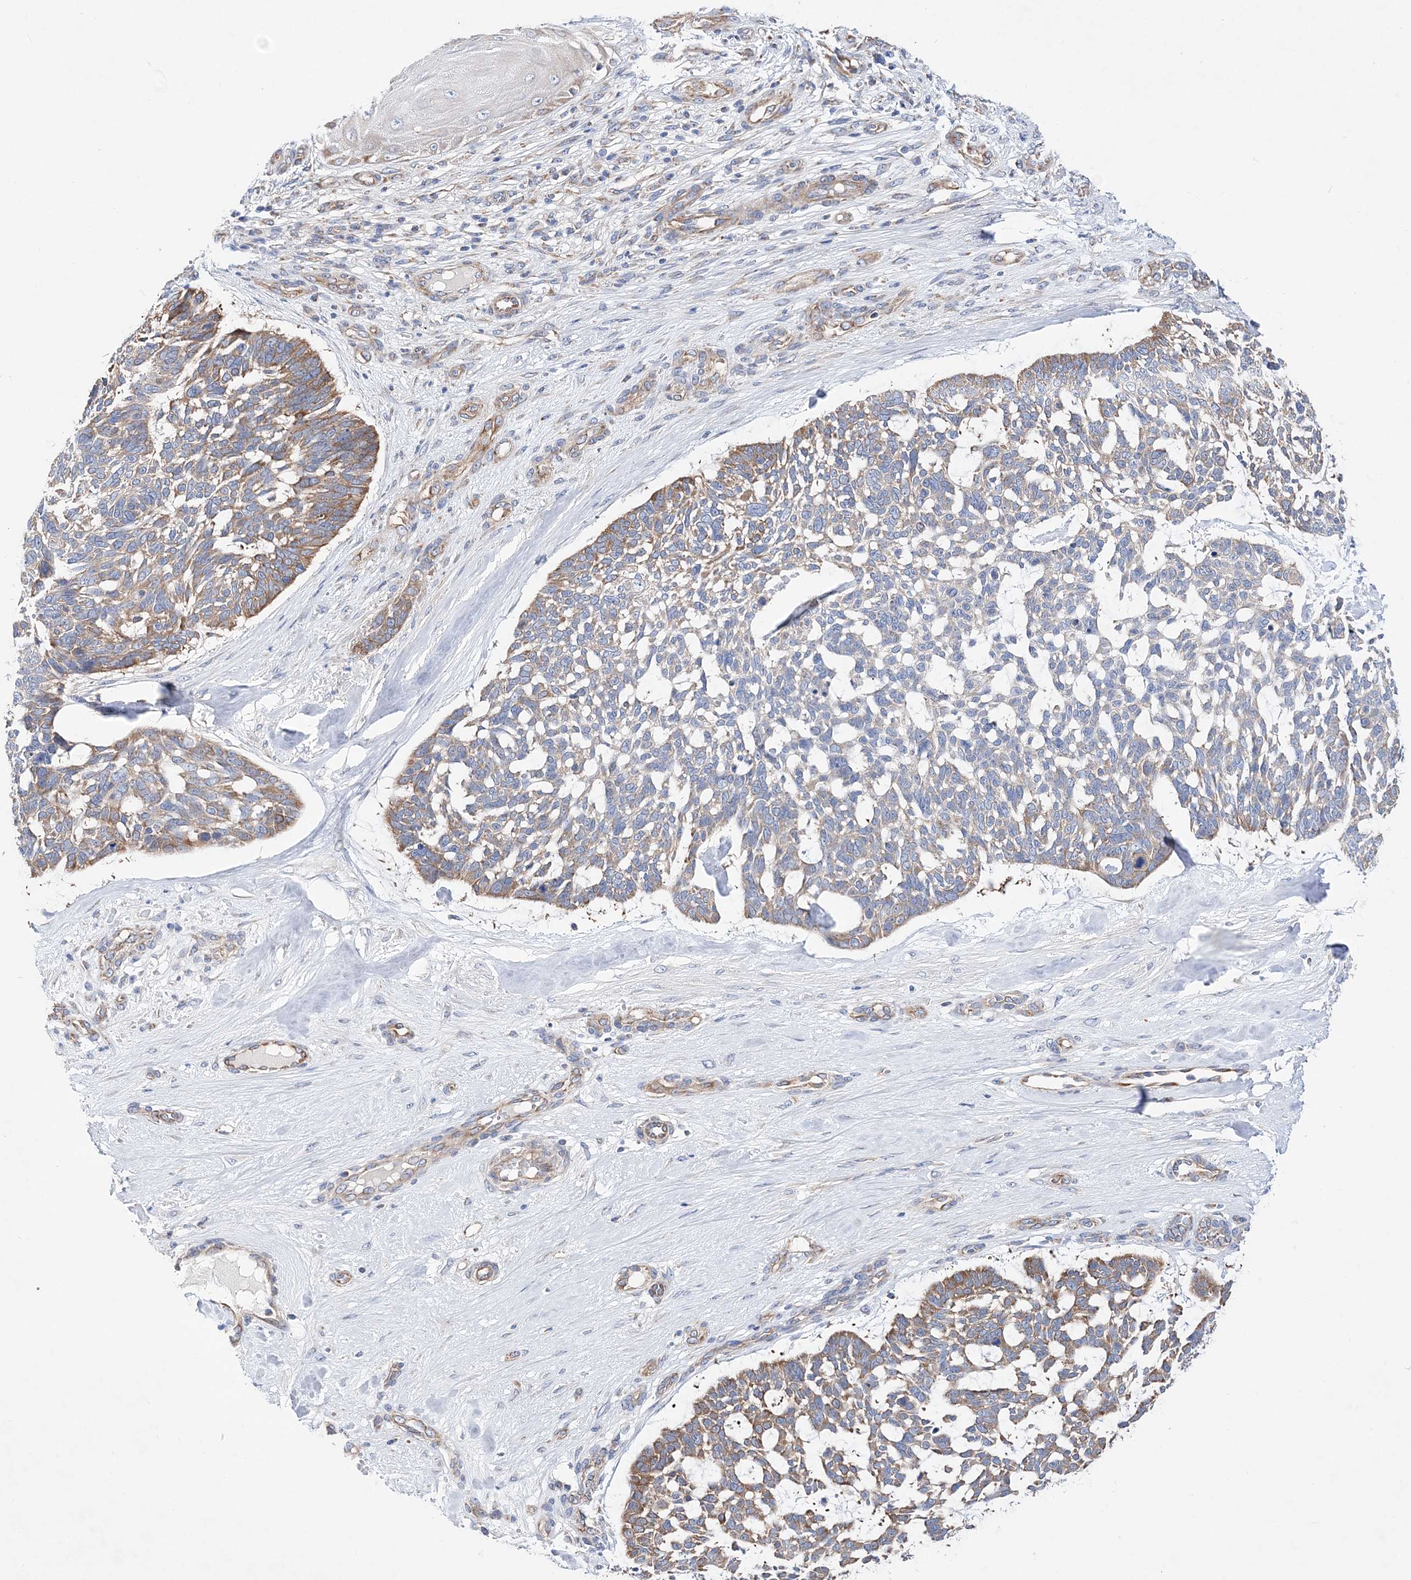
{"staining": {"intensity": "moderate", "quantity": "25%-75%", "location": "cytoplasmic/membranous"}, "tissue": "skin cancer", "cell_type": "Tumor cells", "image_type": "cancer", "snomed": [{"axis": "morphology", "description": "Basal cell carcinoma"}, {"axis": "topography", "description": "Skin"}], "caption": "Immunohistochemistry (DAB) staining of human skin cancer (basal cell carcinoma) demonstrates moderate cytoplasmic/membranous protein staining in approximately 25%-75% of tumor cells. (DAB = brown stain, brightfield microscopy at high magnification).", "gene": "JKAMP", "patient": {"sex": "male", "age": 88}}